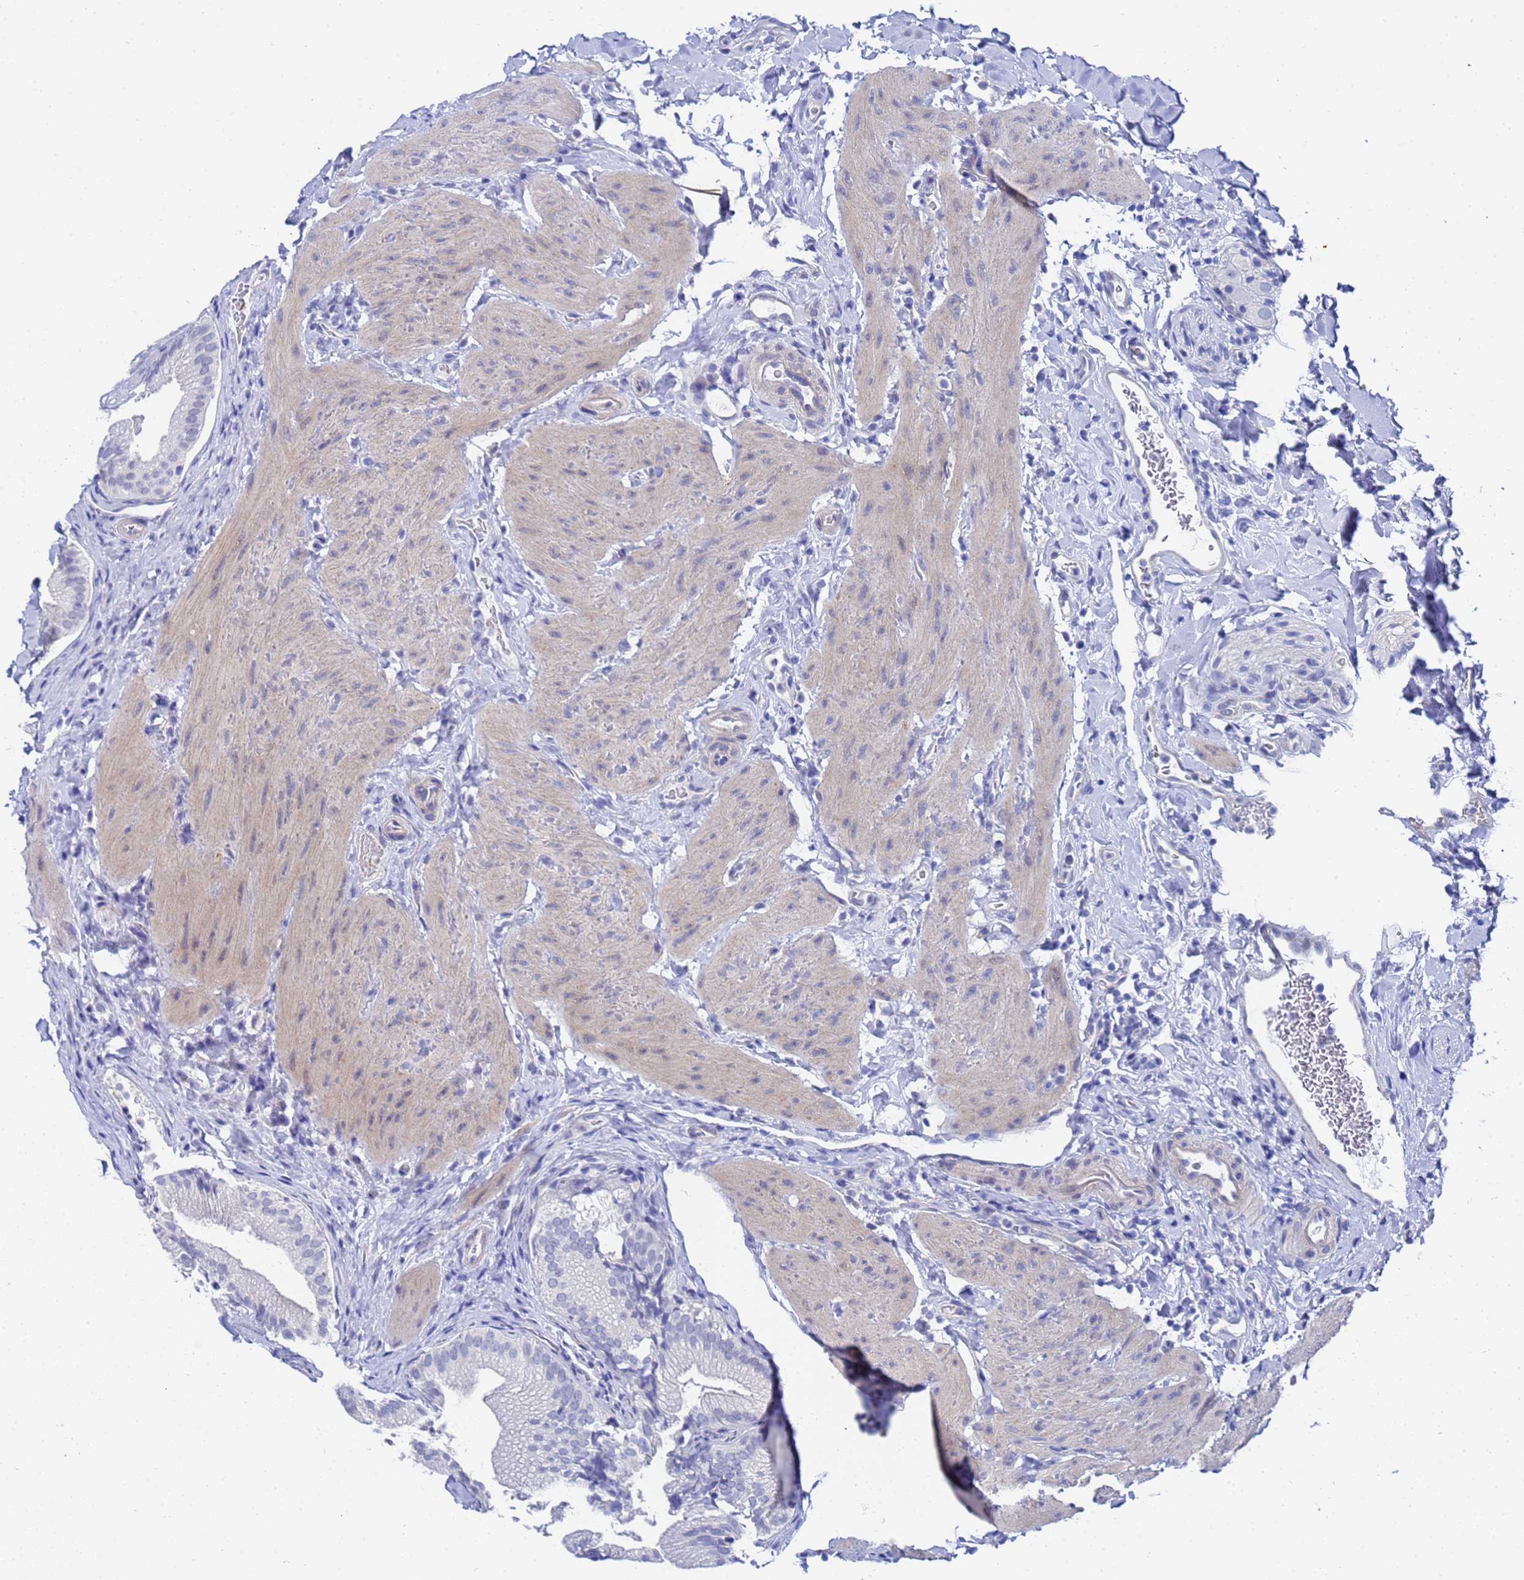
{"staining": {"intensity": "negative", "quantity": "none", "location": "none"}, "tissue": "gallbladder", "cell_type": "Glandular cells", "image_type": "normal", "snomed": [{"axis": "morphology", "description": "Normal tissue, NOS"}, {"axis": "topography", "description": "Gallbladder"}], "caption": "The immunohistochemistry (IHC) image has no significant positivity in glandular cells of gallbladder. The staining was performed using DAB (3,3'-diaminobenzidine) to visualize the protein expression in brown, while the nuclei were stained in blue with hematoxylin (Magnification: 20x).", "gene": "ZNF26", "patient": {"sex": "female", "age": 30}}